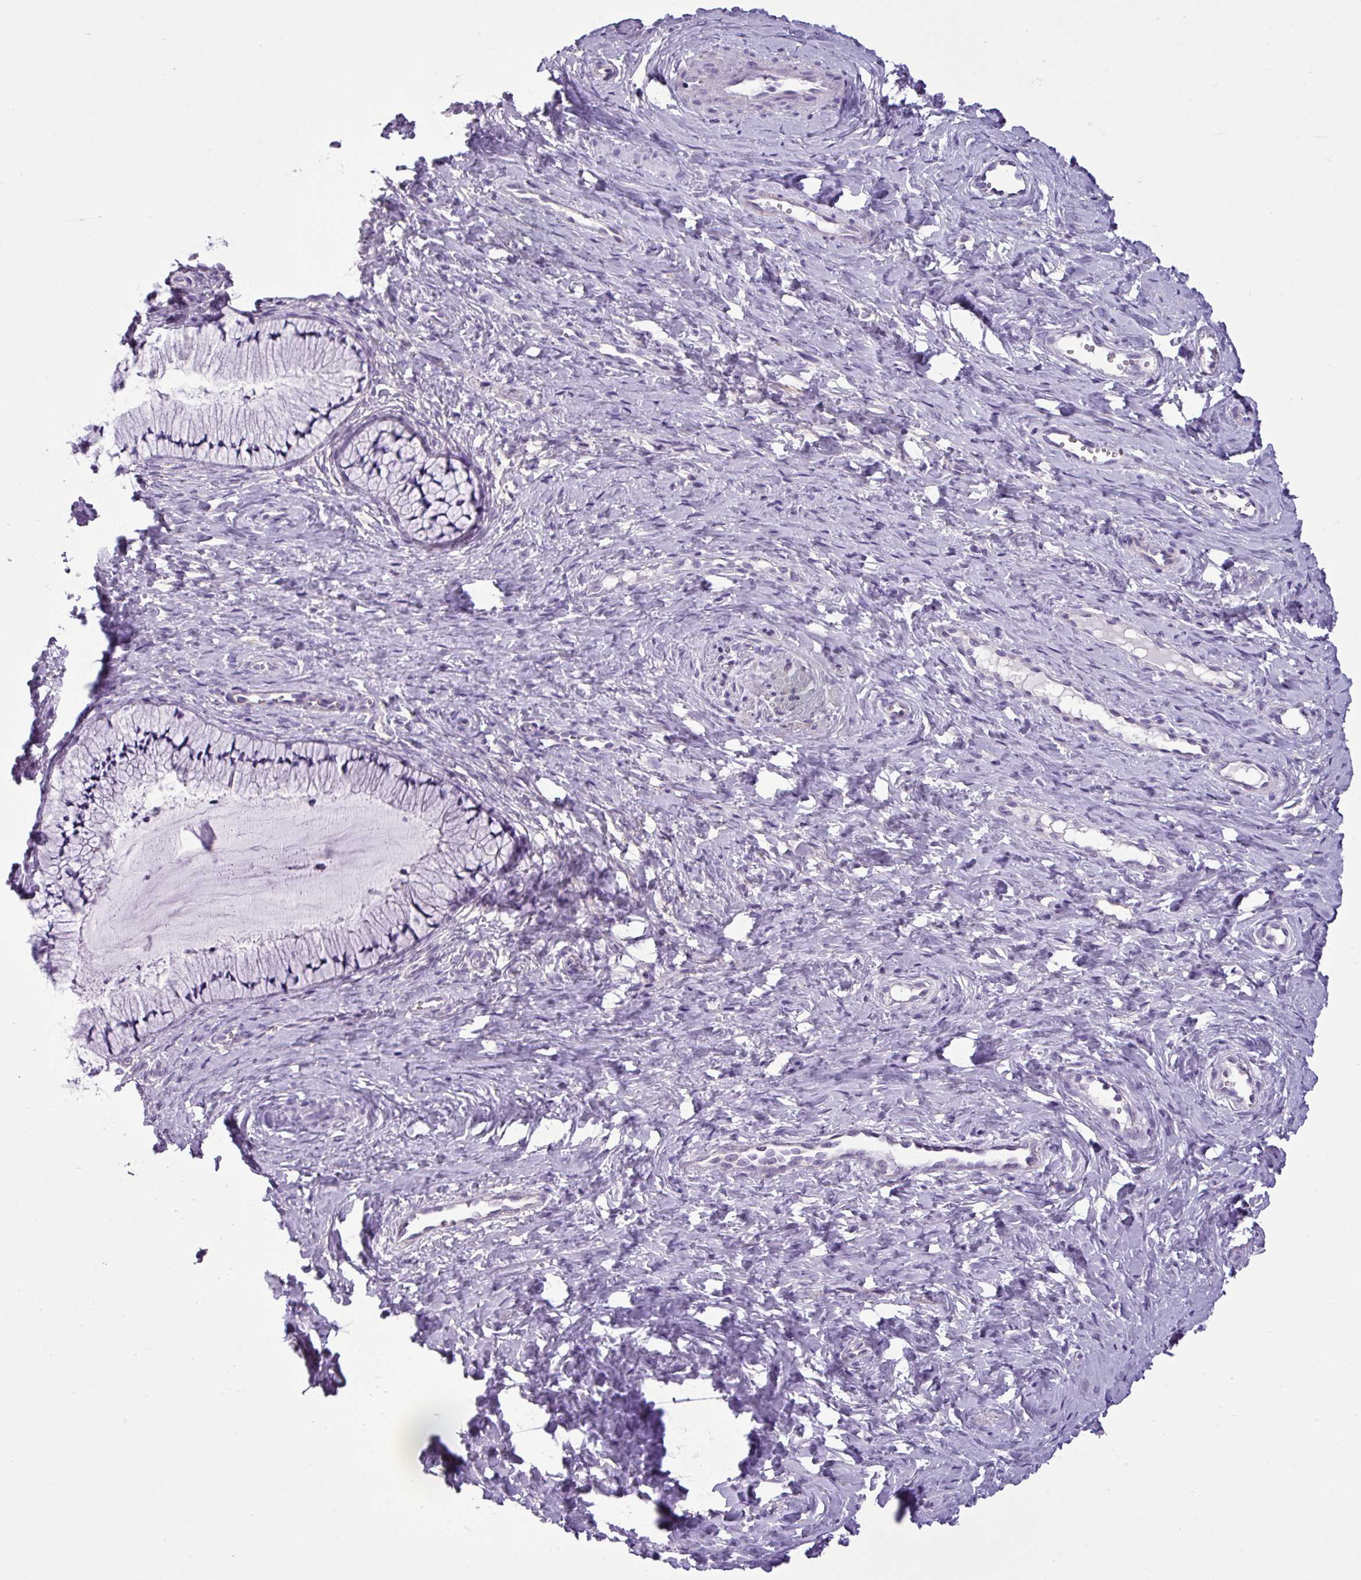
{"staining": {"intensity": "weak", "quantity": "<25%", "location": "cytoplasmic/membranous"}, "tissue": "cervix", "cell_type": "Glandular cells", "image_type": "normal", "snomed": [{"axis": "morphology", "description": "Normal tissue, NOS"}, {"axis": "topography", "description": "Cervix"}], "caption": "Micrograph shows no protein positivity in glandular cells of benign cervix. (DAB immunohistochemistry (IHC) visualized using brightfield microscopy, high magnification).", "gene": "TMEM178B", "patient": {"sex": "female", "age": 36}}